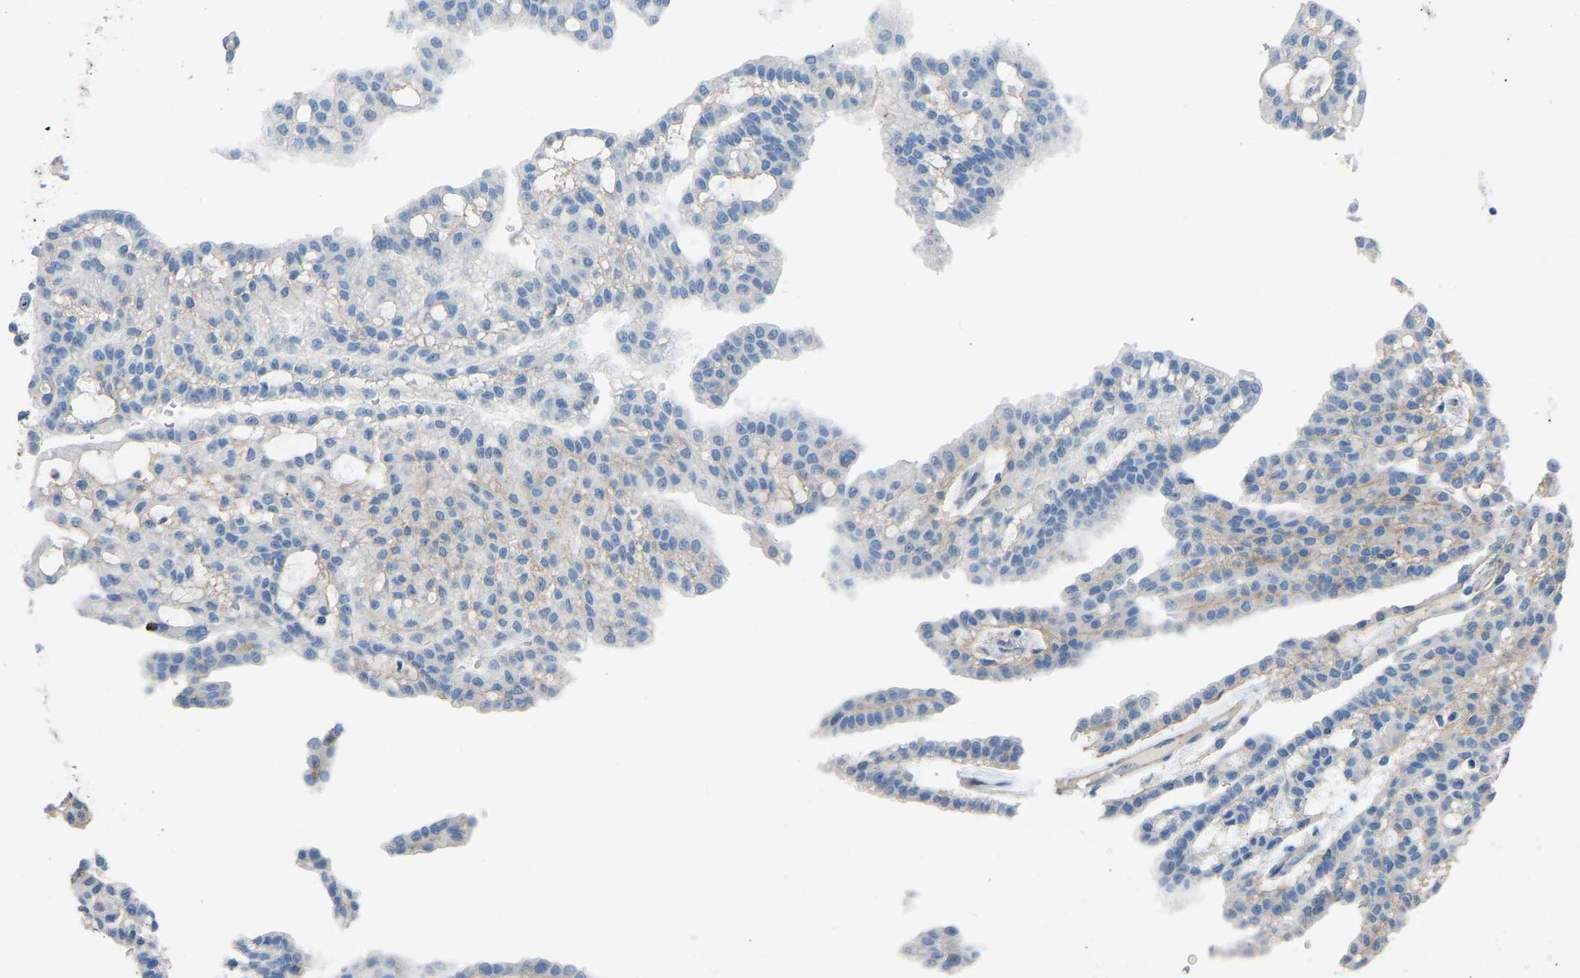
{"staining": {"intensity": "moderate", "quantity": "25%-75%", "location": "cytoplasmic/membranous"}, "tissue": "renal cancer", "cell_type": "Tumor cells", "image_type": "cancer", "snomed": [{"axis": "morphology", "description": "Adenocarcinoma, NOS"}, {"axis": "topography", "description": "Kidney"}], "caption": "A micrograph of human renal cancer (adenocarcinoma) stained for a protein demonstrates moderate cytoplasmic/membranous brown staining in tumor cells. (DAB (3,3'-diaminobenzidine) IHC, brown staining for protein, blue staining for nuclei).", "gene": "MYH10", "patient": {"sex": "male", "age": 63}}